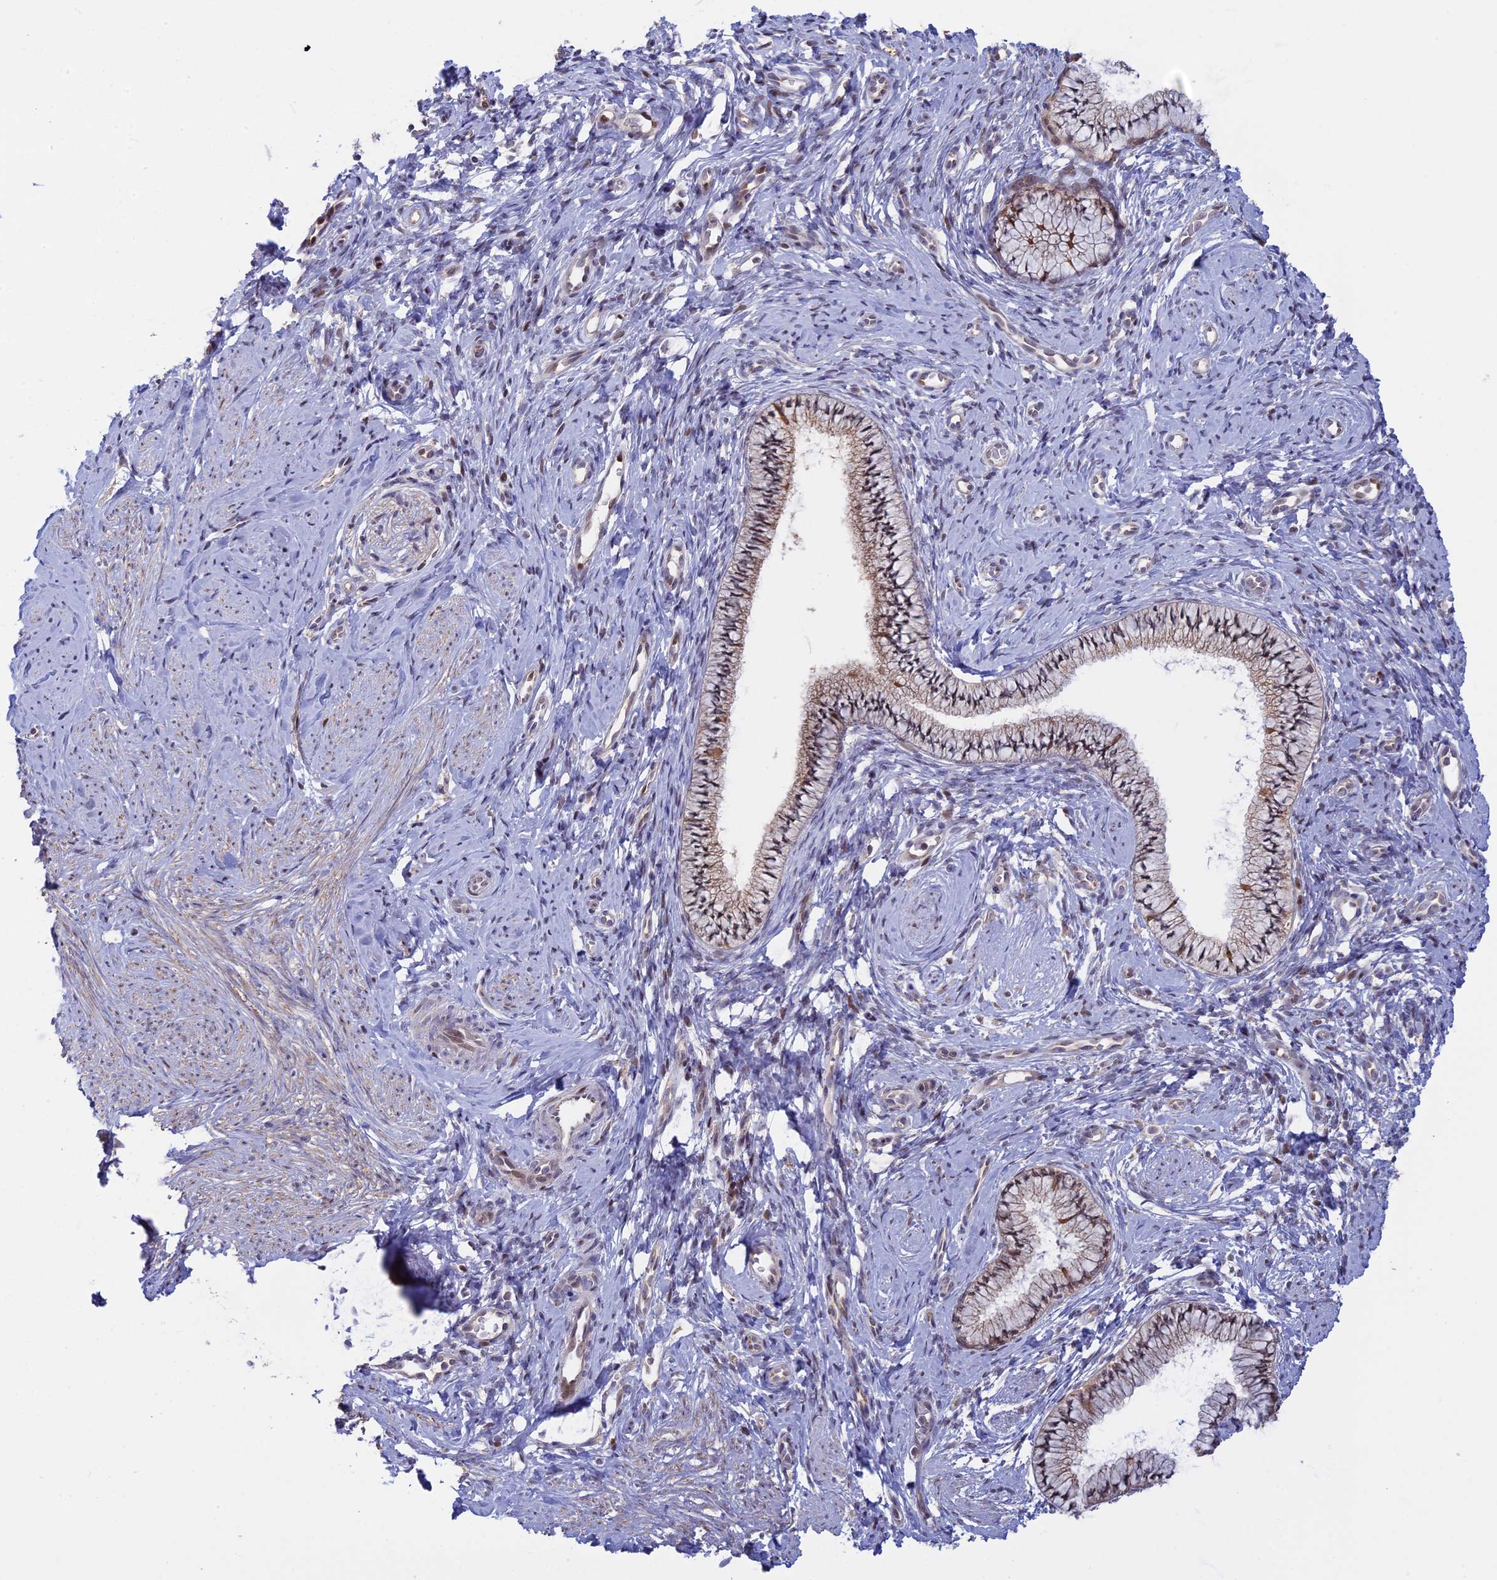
{"staining": {"intensity": "moderate", "quantity": ">75%", "location": "cytoplasmic/membranous,nuclear"}, "tissue": "cervix", "cell_type": "Glandular cells", "image_type": "normal", "snomed": [{"axis": "morphology", "description": "Normal tissue, NOS"}, {"axis": "topography", "description": "Cervix"}], "caption": "Immunohistochemical staining of benign cervix exhibits moderate cytoplasmic/membranous,nuclear protein staining in approximately >75% of glandular cells.", "gene": "GSKIP", "patient": {"sex": "female", "age": 57}}